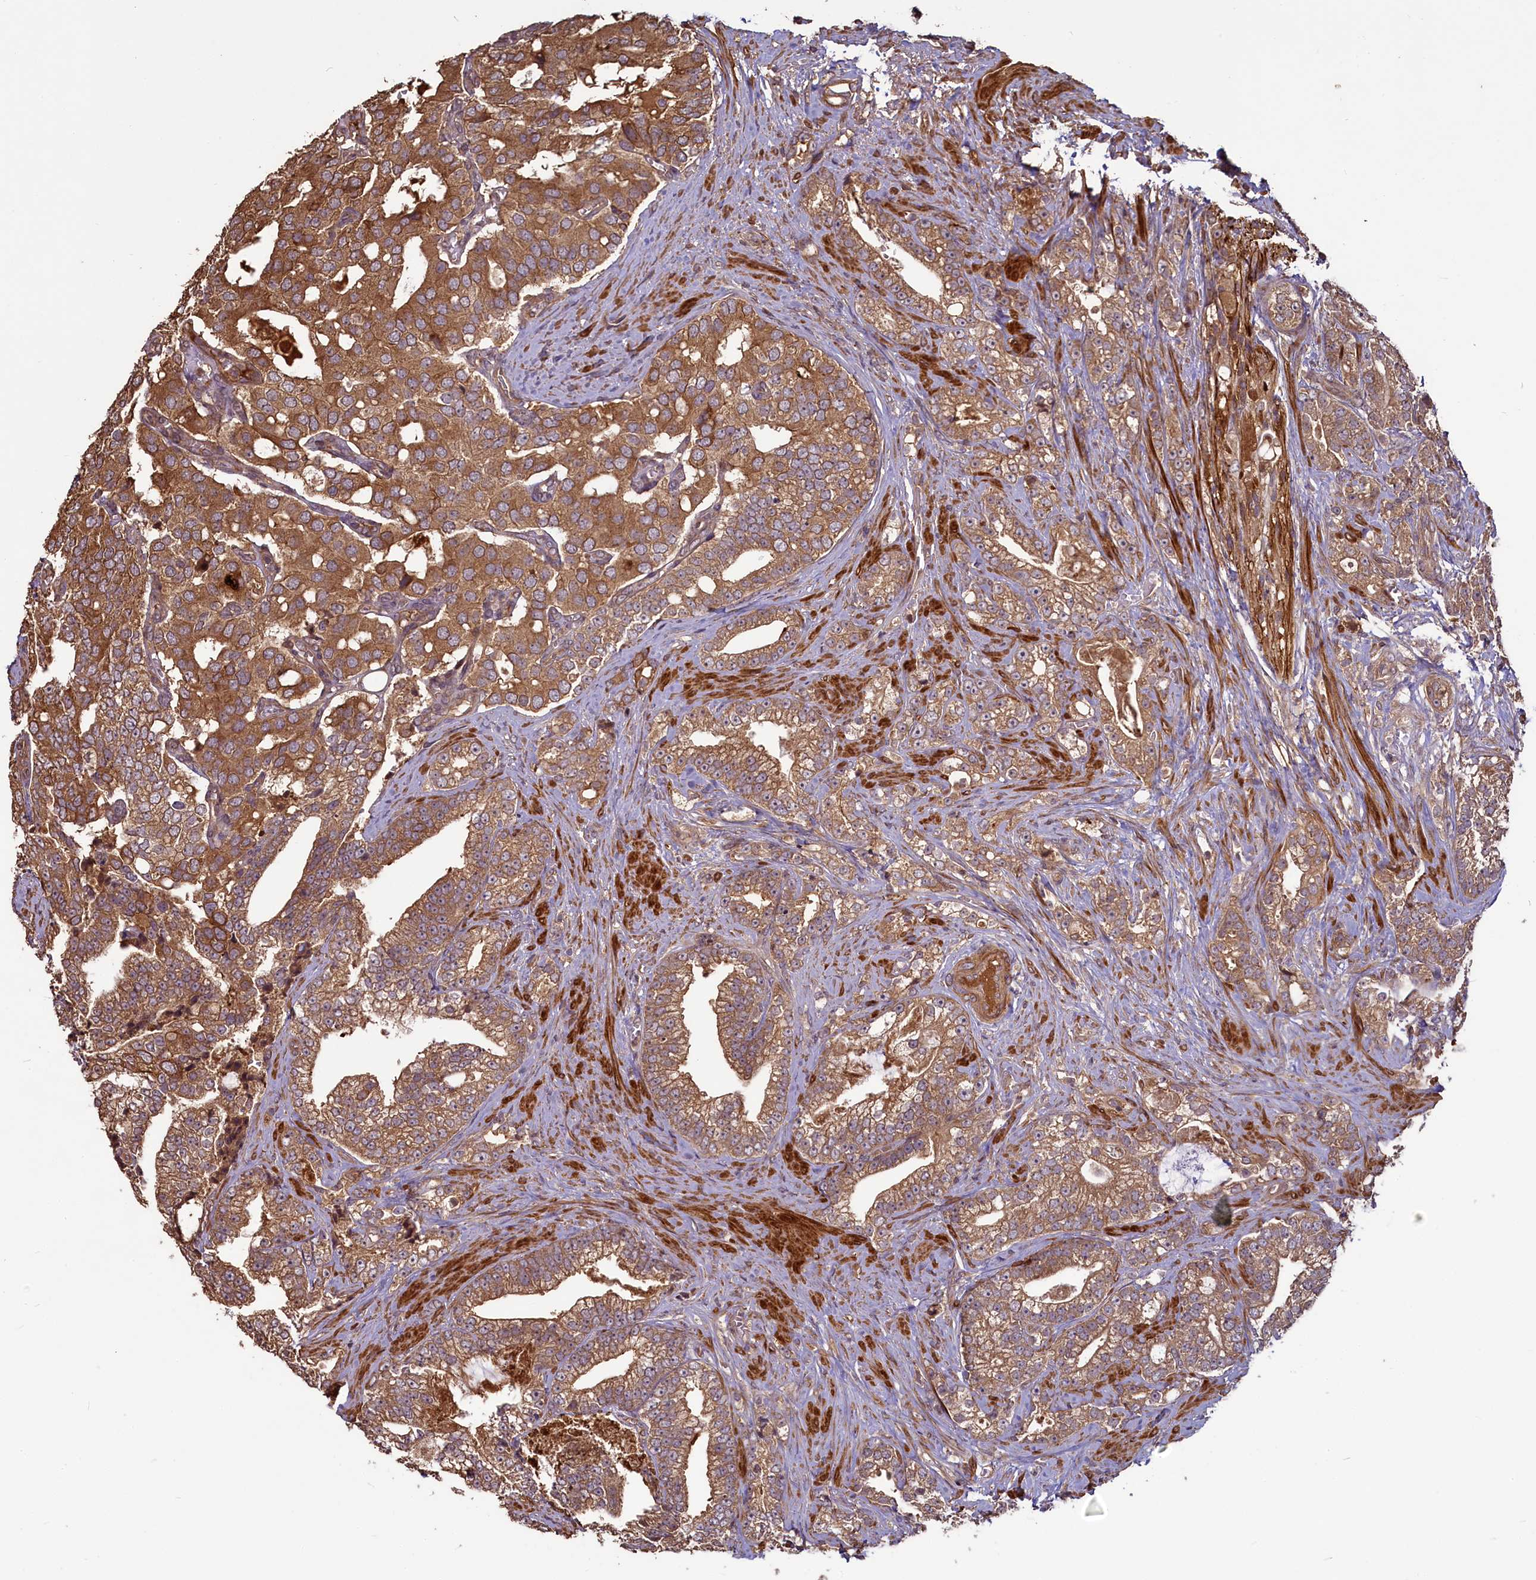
{"staining": {"intensity": "moderate", "quantity": ">75%", "location": "cytoplasmic/membranous"}, "tissue": "prostate cancer", "cell_type": "Tumor cells", "image_type": "cancer", "snomed": [{"axis": "morphology", "description": "Adenocarcinoma, High grade"}, {"axis": "topography", "description": "Prostate and seminal vesicle, NOS"}], "caption": "Human prostate high-grade adenocarcinoma stained with a brown dye displays moderate cytoplasmic/membranous positive expression in approximately >75% of tumor cells.", "gene": "NUDT6", "patient": {"sex": "male", "age": 67}}